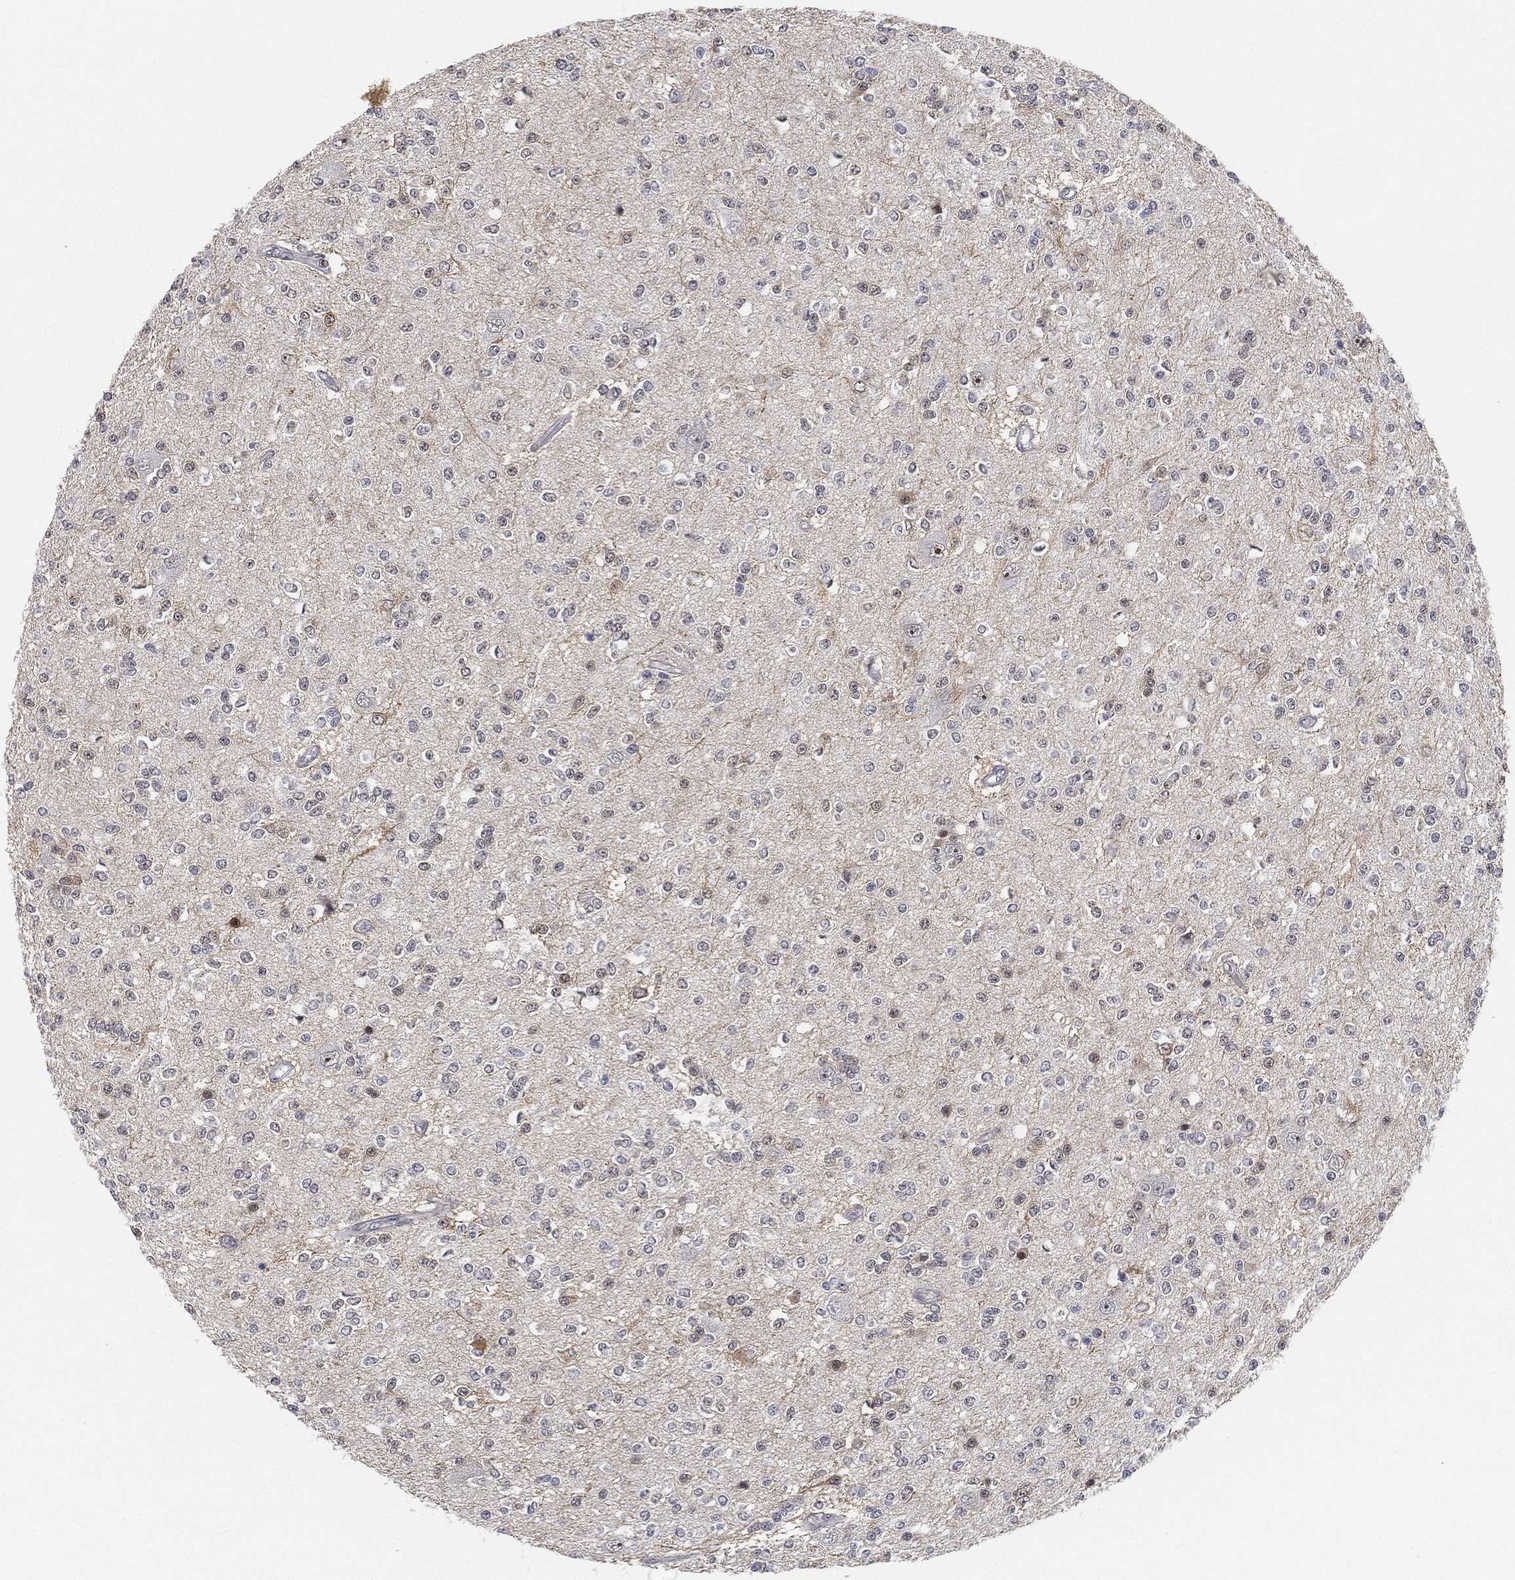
{"staining": {"intensity": "negative", "quantity": "none", "location": "none"}, "tissue": "glioma", "cell_type": "Tumor cells", "image_type": "cancer", "snomed": [{"axis": "morphology", "description": "Glioma, malignant, Low grade"}, {"axis": "topography", "description": "Brain"}], "caption": "This is a image of immunohistochemistry staining of glioma, which shows no staining in tumor cells. The staining was performed using DAB (3,3'-diaminobenzidine) to visualize the protein expression in brown, while the nuclei were stained in blue with hematoxylin (Magnification: 20x).", "gene": "PPP1R16B", "patient": {"sex": "male", "age": 67}}